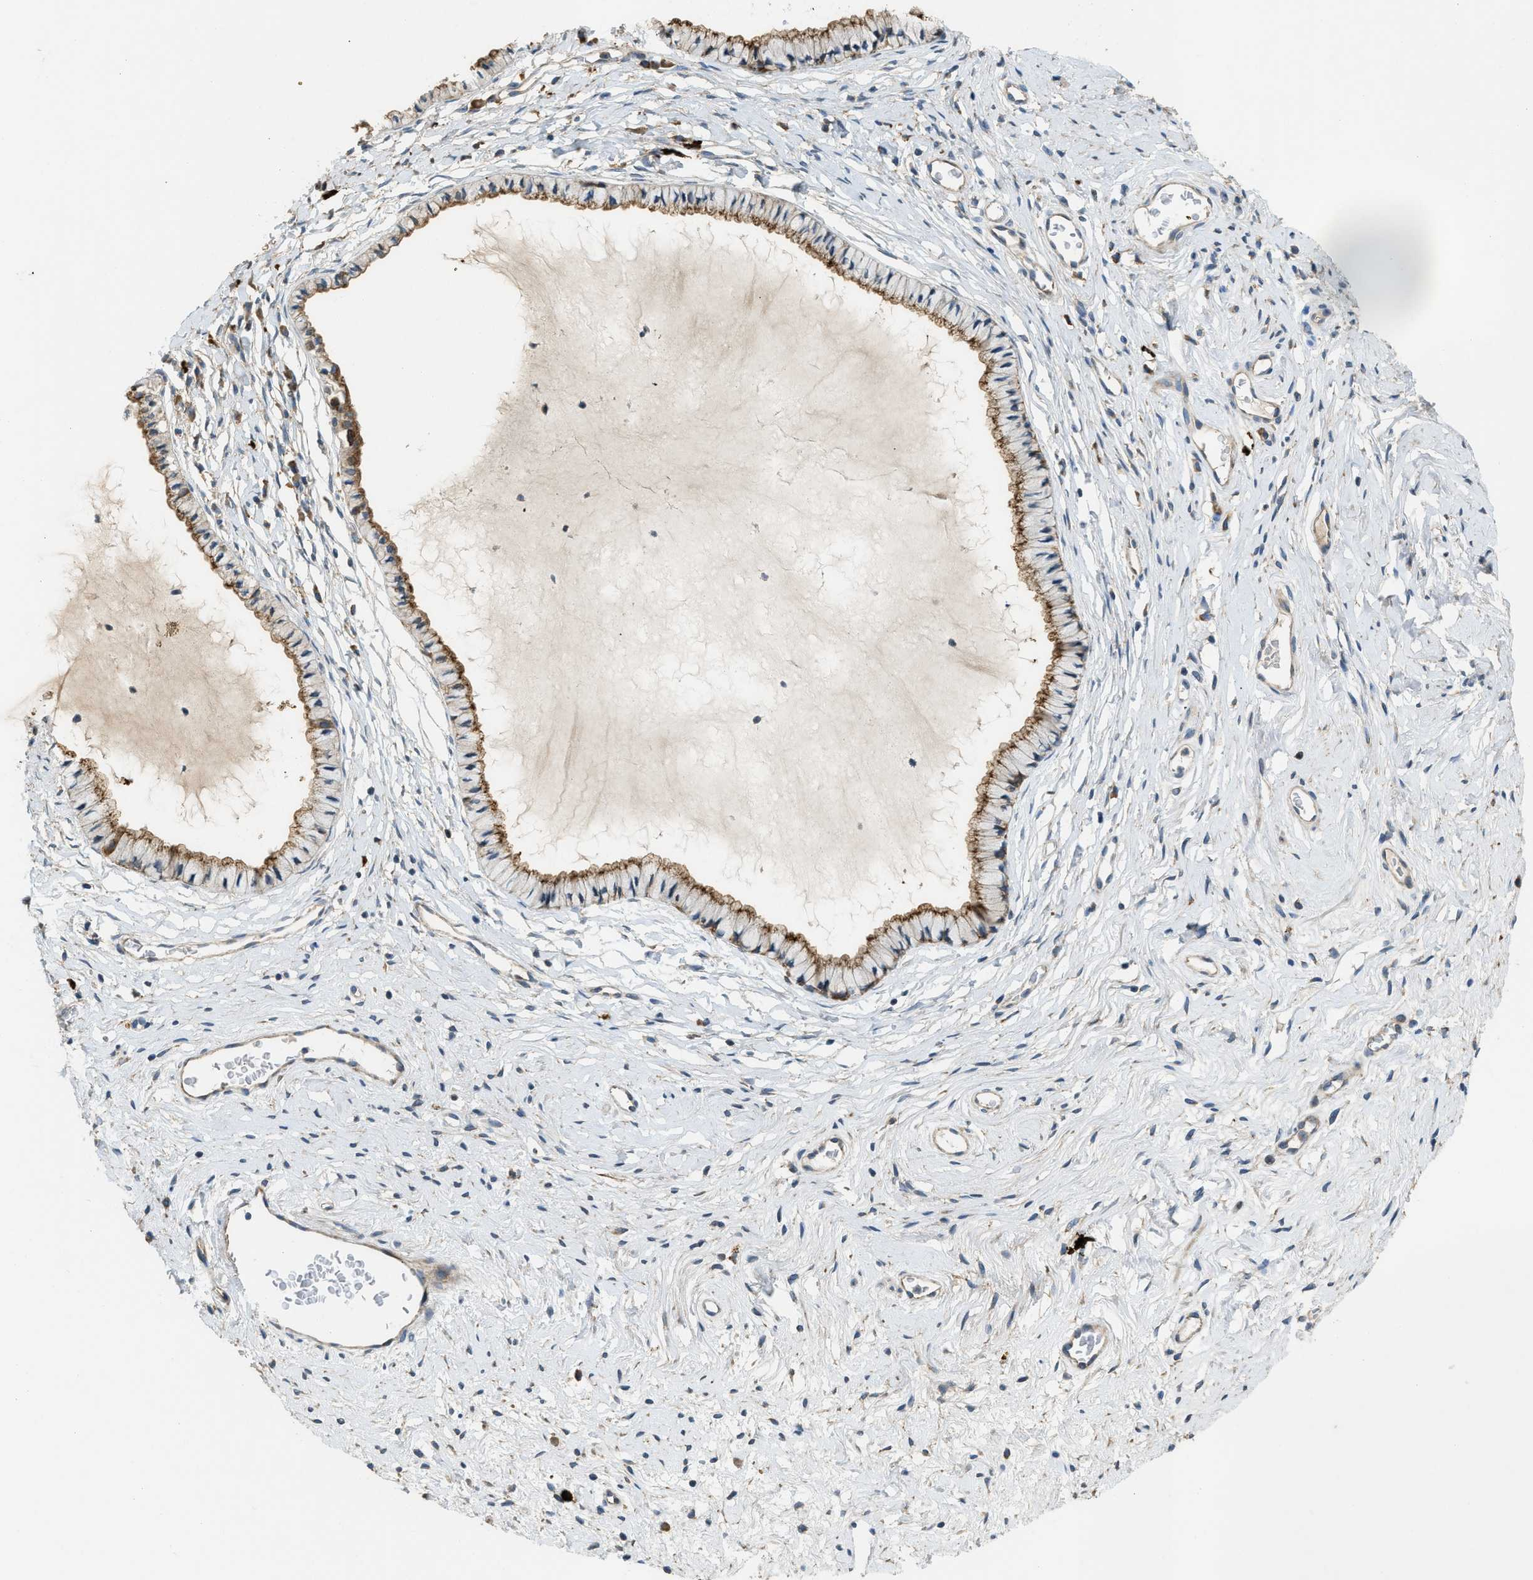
{"staining": {"intensity": "moderate", "quantity": ">75%", "location": "cytoplasmic/membranous"}, "tissue": "cervix", "cell_type": "Glandular cells", "image_type": "normal", "snomed": [{"axis": "morphology", "description": "Normal tissue, NOS"}, {"axis": "topography", "description": "Cervix"}], "caption": "A high-resolution micrograph shows immunohistochemistry staining of unremarkable cervix, which reveals moderate cytoplasmic/membranous positivity in approximately >75% of glandular cells. (DAB (3,3'-diaminobenzidine) IHC with brightfield microscopy, high magnification).", "gene": "TMEM68", "patient": {"sex": "female", "age": 77}}